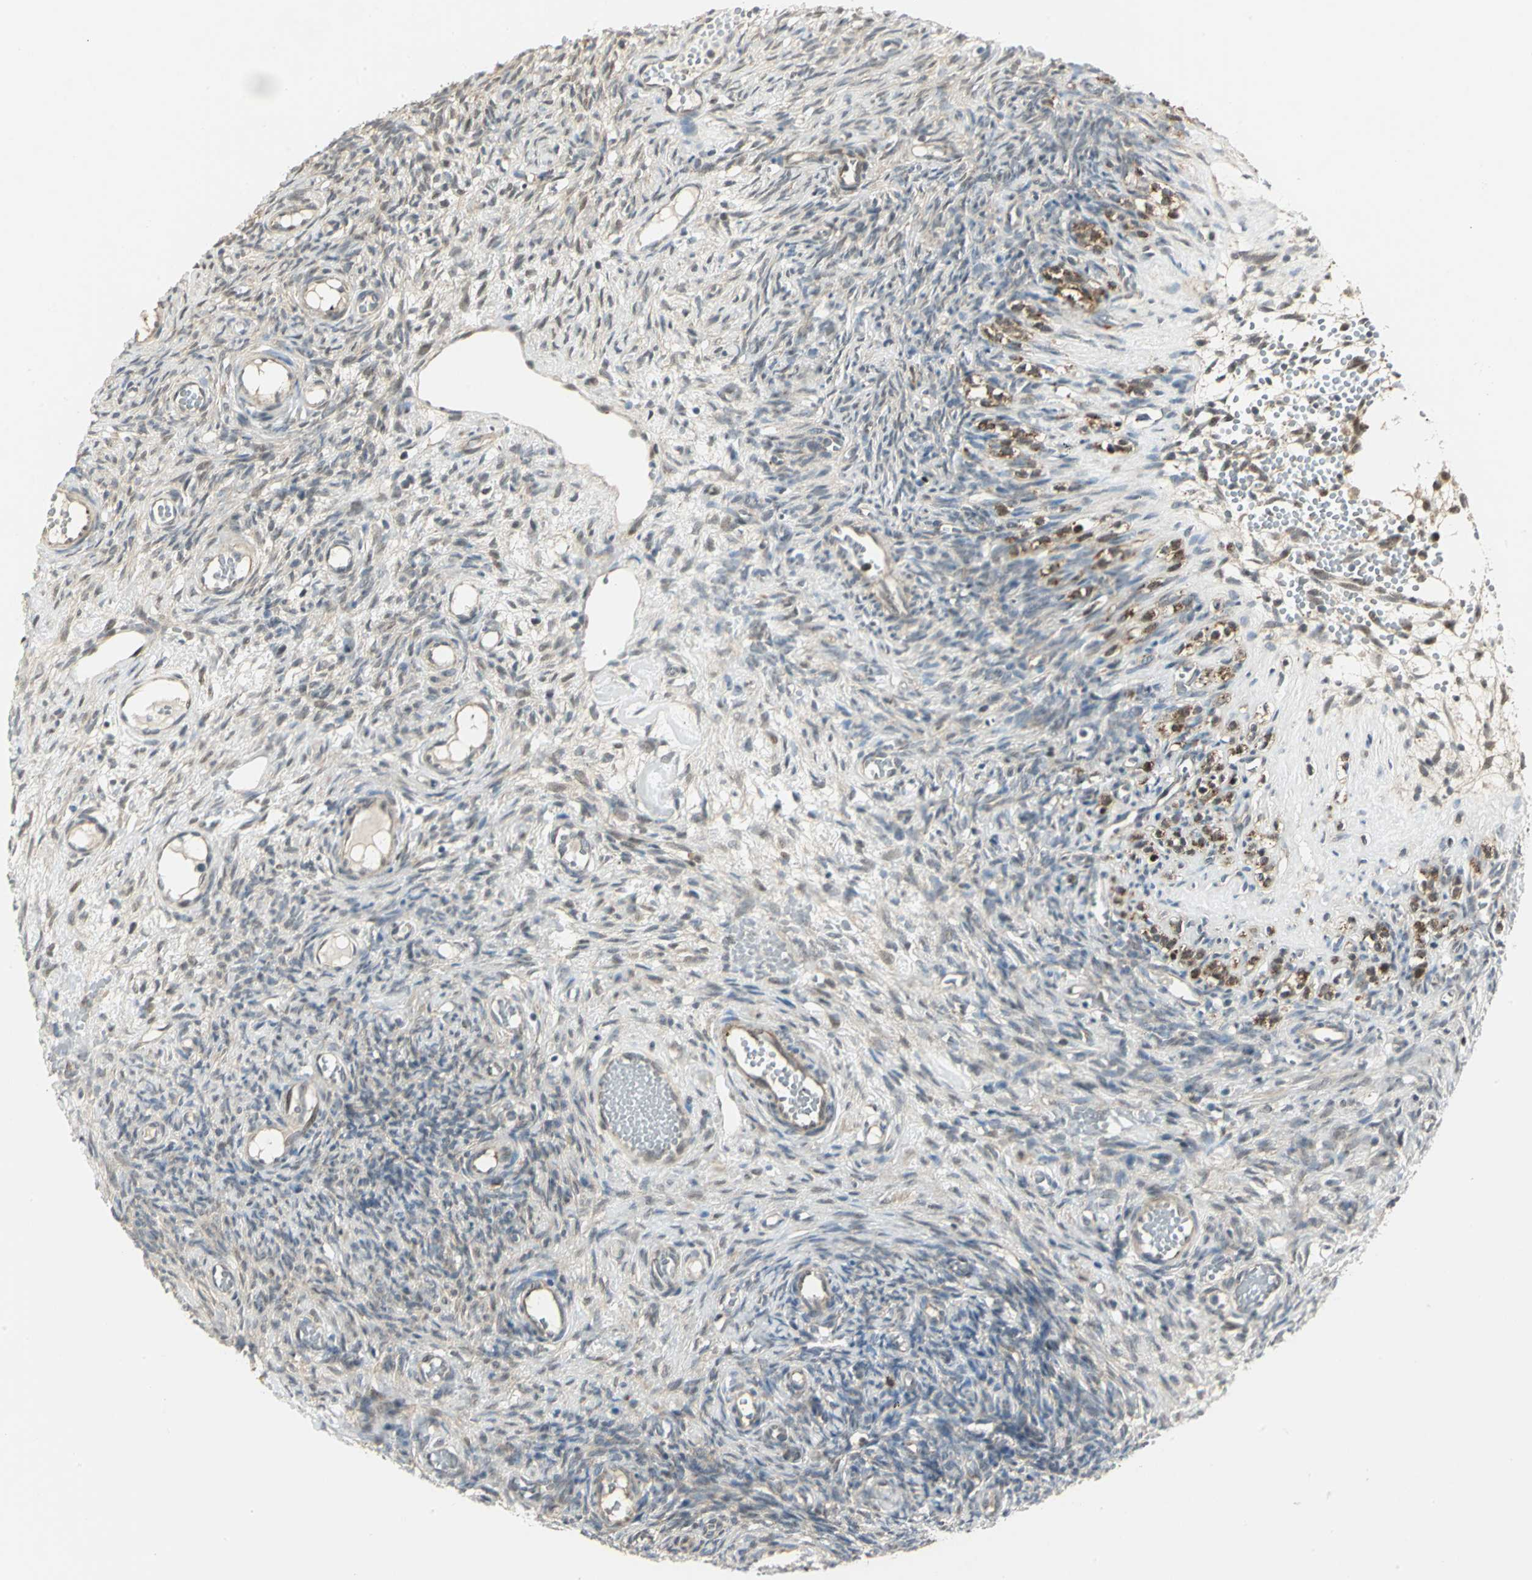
{"staining": {"intensity": "weak", "quantity": "25%-75%", "location": "cytoplasmic/membranous"}, "tissue": "ovary", "cell_type": "Ovarian stroma cells", "image_type": "normal", "snomed": [{"axis": "morphology", "description": "Normal tissue, NOS"}, {"axis": "topography", "description": "Ovary"}], "caption": "This is an image of immunohistochemistry (IHC) staining of normal ovary, which shows weak expression in the cytoplasmic/membranous of ovarian stroma cells.", "gene": "PSMC4", "patient": {"sex": "female", "age": 35}}